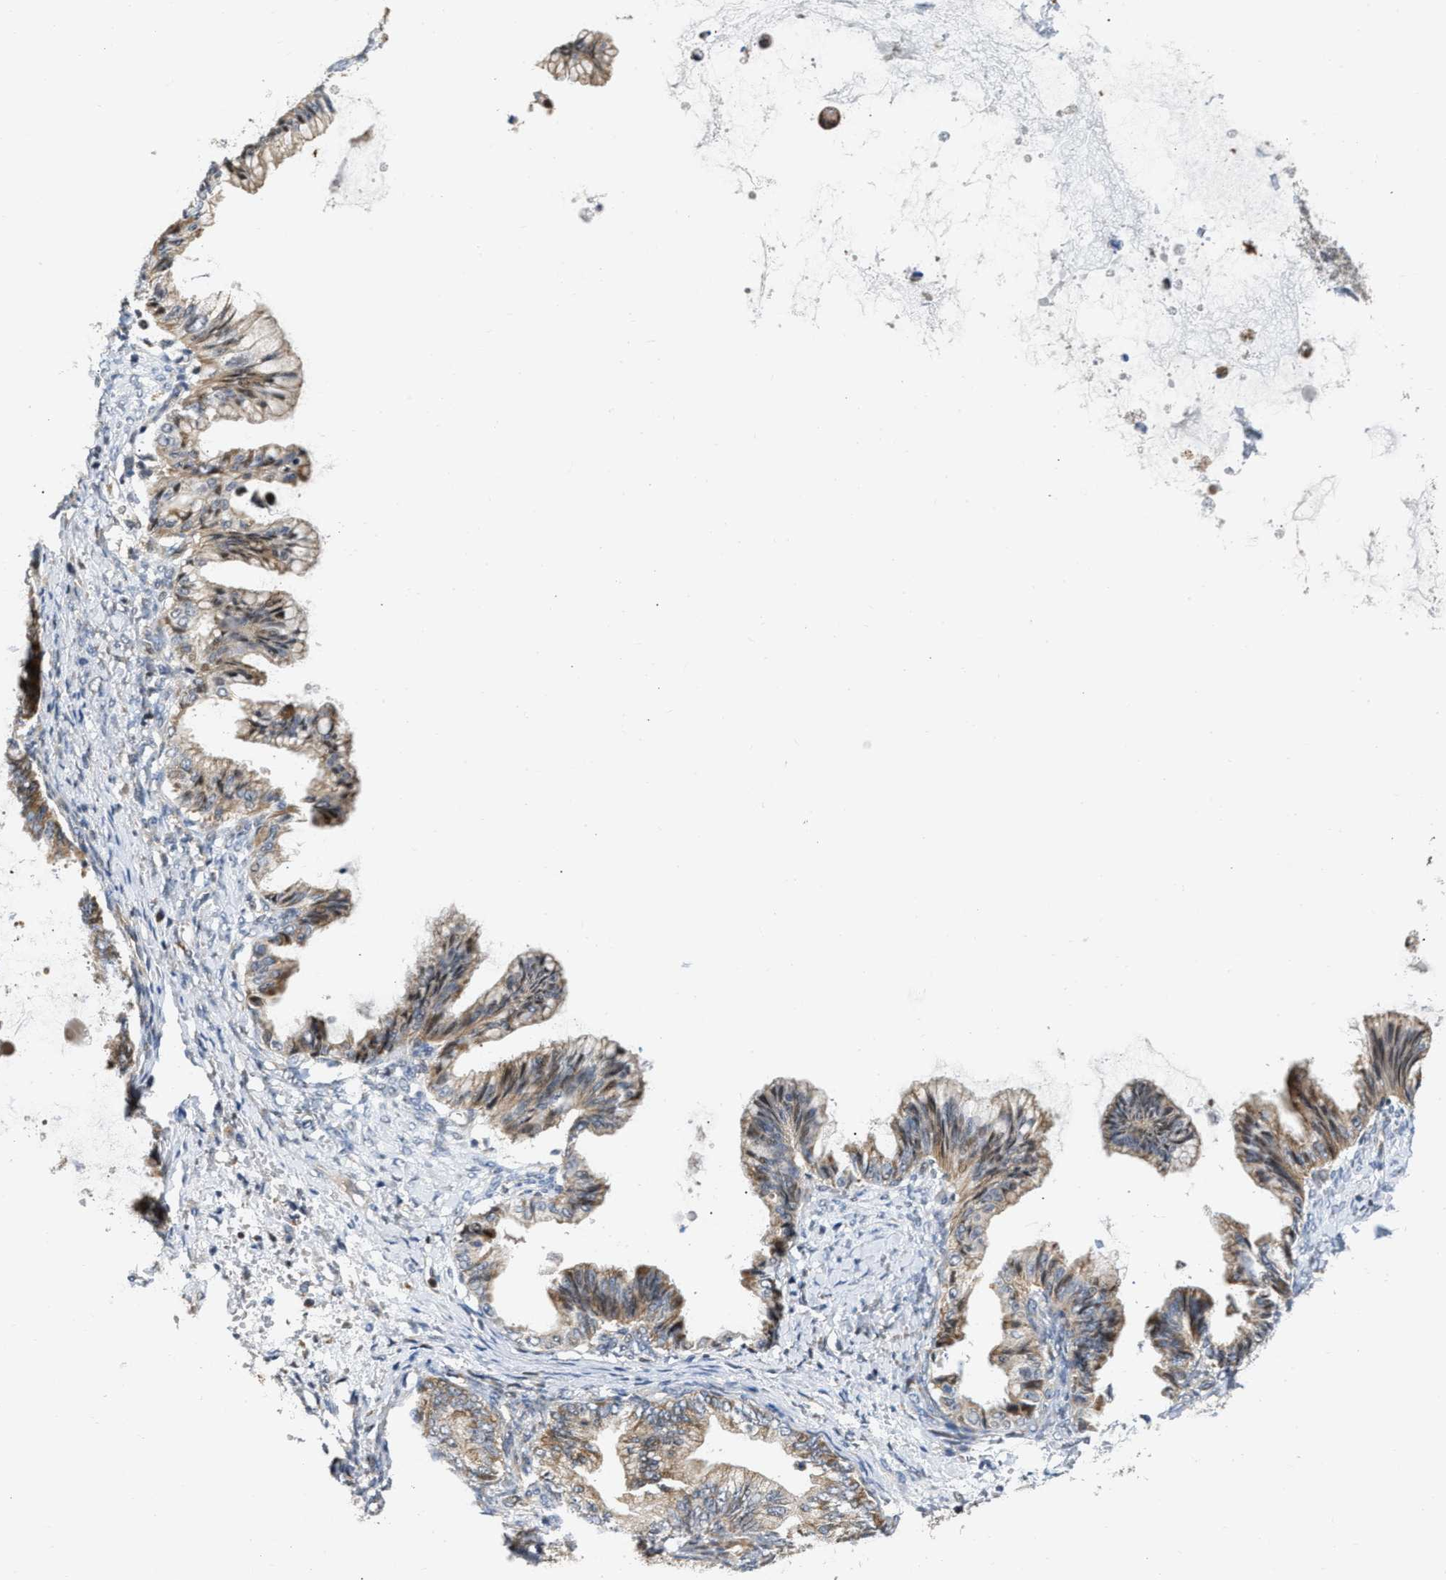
{"staining": {"intensity": "moderate", "quantity": ">75%", "location": "cytoplasmic/membranous"}, "tissue": "ovarian cancer", "cell_type": "Tumor cells", "image_type": "cancer", "snomed": [{"axis": "morphology", "description": "Cystadenocarcinoma, mucinous, NOS"}, {"axis": "topography", "description": "Ovary"}], "caption": "Ovarian cancer tissue reveals moderate cytoplasmic/membranous positivity in approximately >75% of tumor cells, visualized by immunohistochemistry.", "gene": "DEPTOR", "patient": {"sex": "female", "age": 36}}